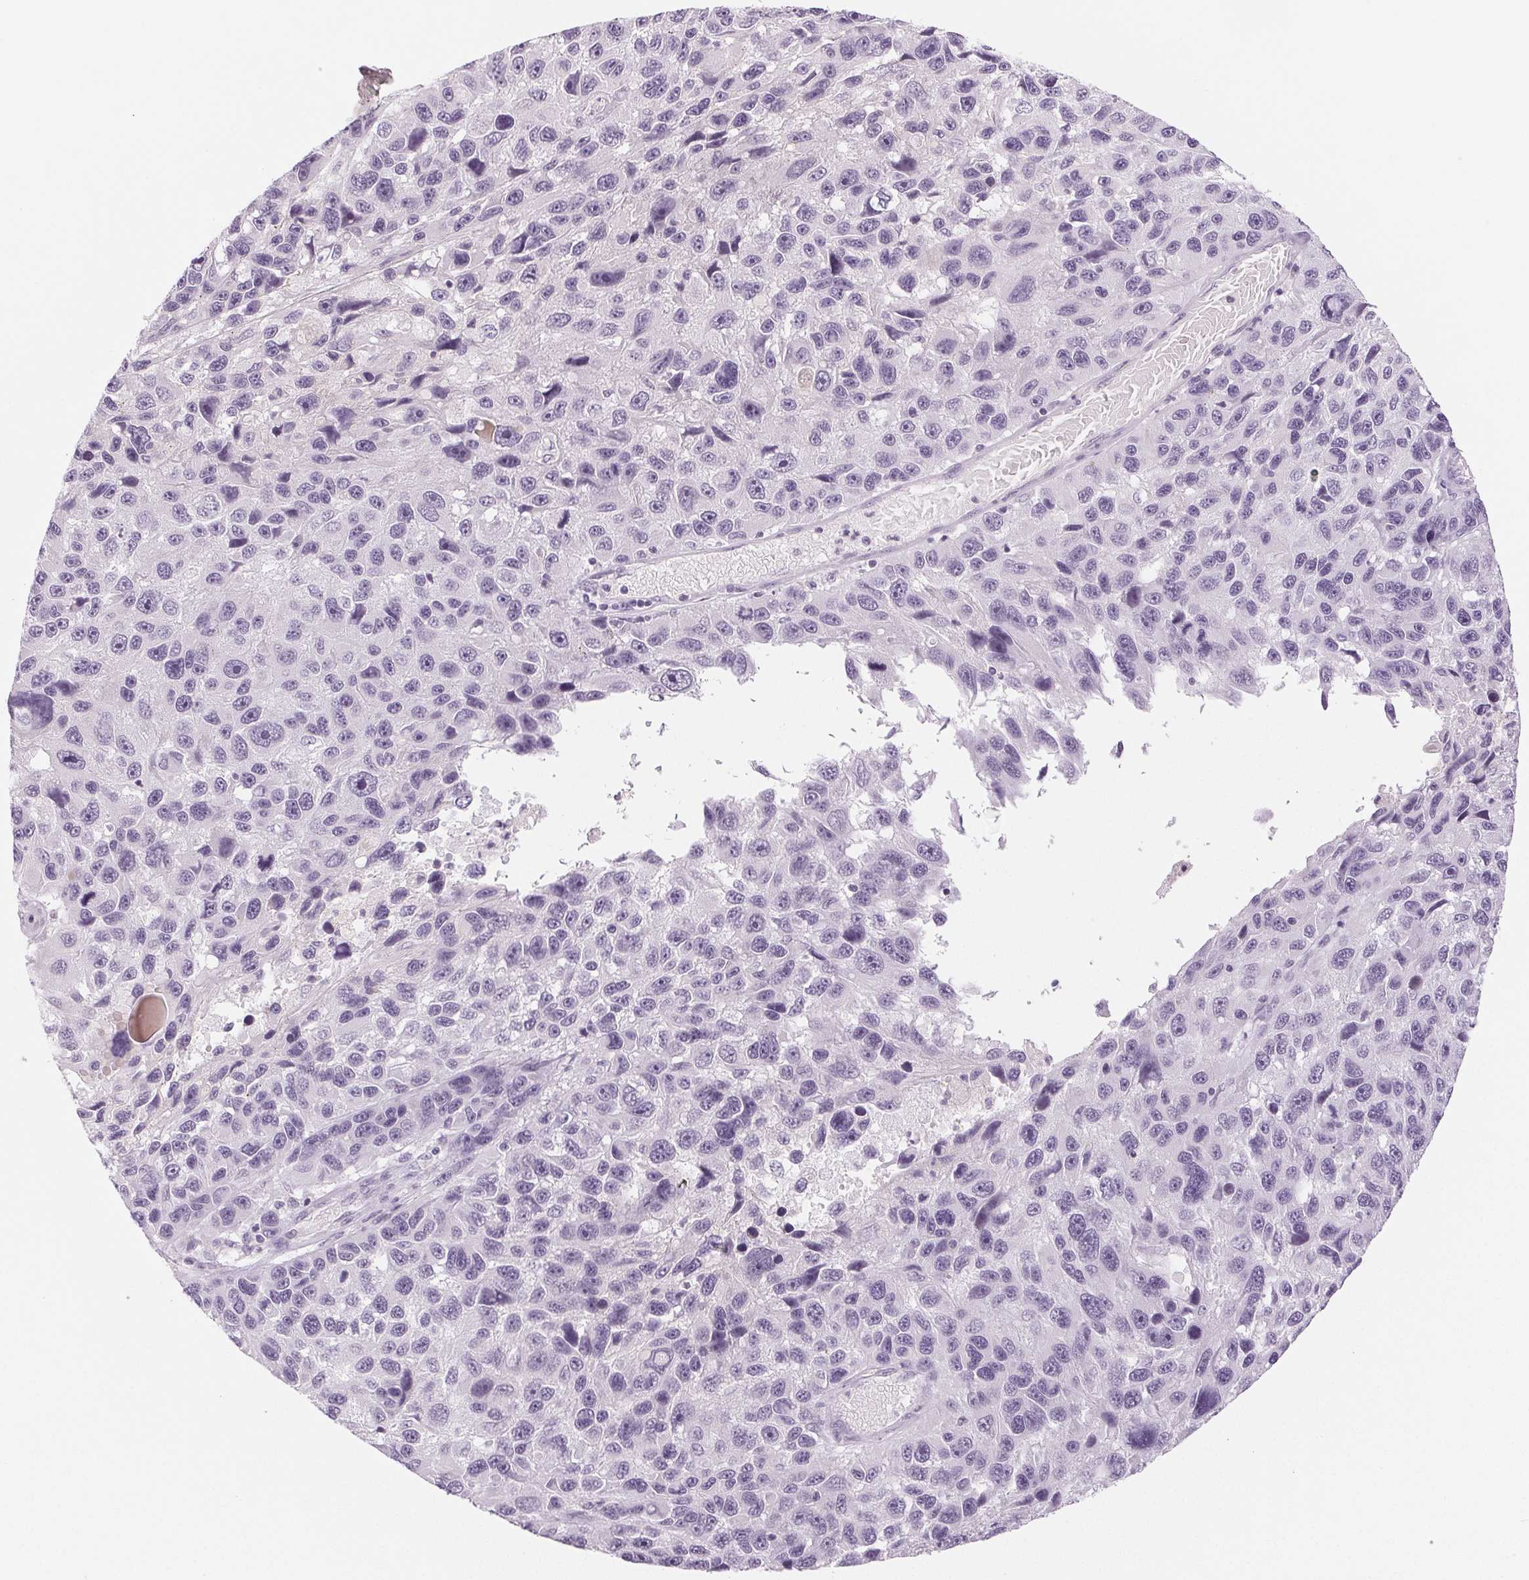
{"staining": {"intensity": "negative", "quantity": "none", "location": "none"}, "tissue": "melanoma", "cell_type": "Tumor cells", "image_type": "cancer", "snomed": [{"axis": "morphology", "description": "Malignant melanoma, NOS"}, {"axis": "topography", "description": "Skin"}], "caption": "This is an immunohistochemistry micrograph of malignant melanoma. There is no positivity in tumor cells.", "gene": "EHHADH", "patient": {"sex": "male", "age": 53}}